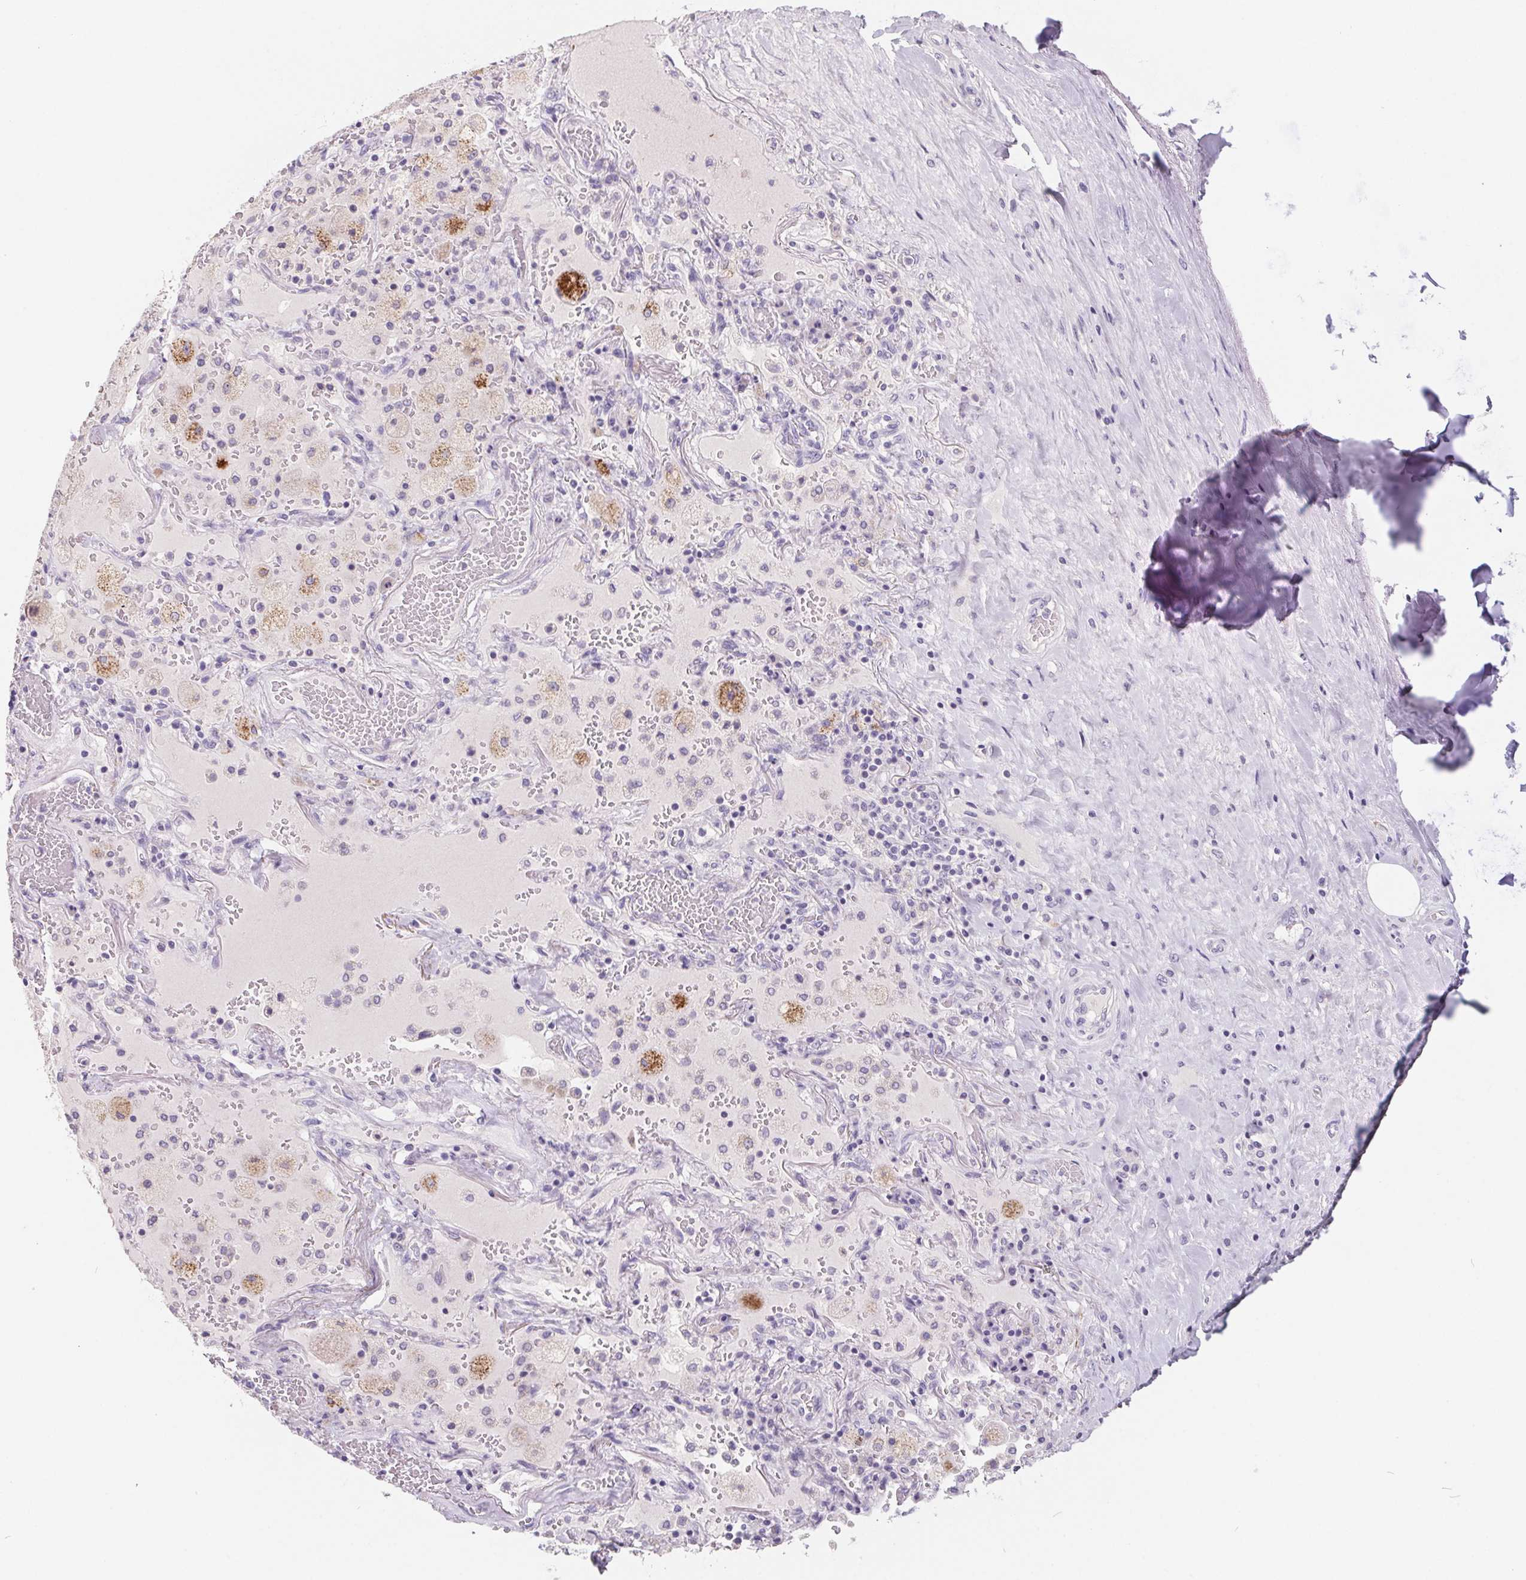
{"staining": {"intensity": "negative", "quantity": "none", "location": "none"}, "tissue": "soft tissue", "cell_type": "Chondrocytes", "image_type": "normal", "snomed": [{"axis": "morphology", "description": "Normal tissue, NOS"}, {"axis": "topography", "description": "Cartilage tissue"}, {"axis": "topography", "description": "Bronchus"}], "caption": "This is an IHC histopathology image of benign human soft tissue. There is no staining in chondrocytes.", "gene": "FDX1", "patient": {"sex": "male", "age": 64}}